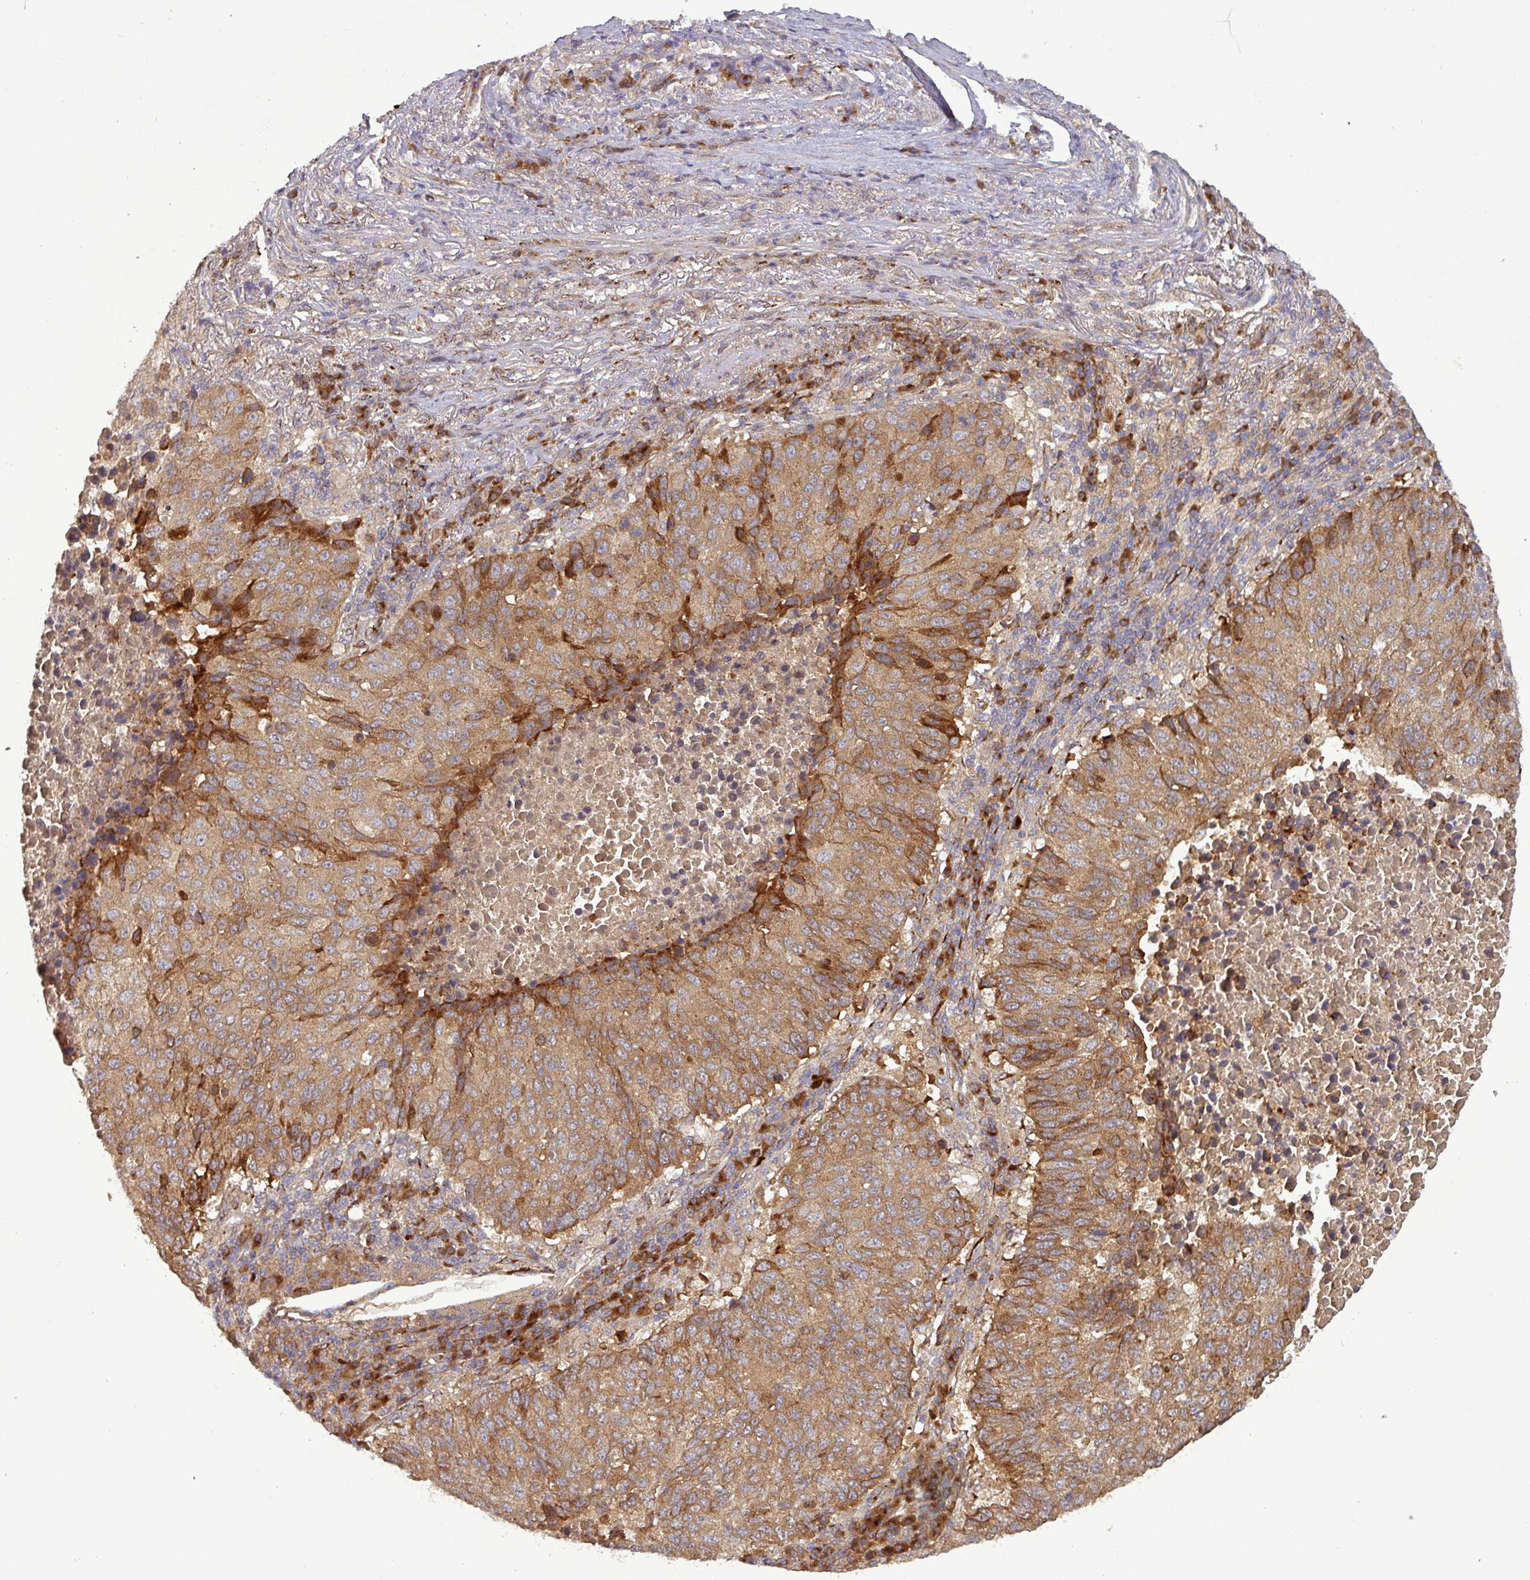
{"staining": {"intensity": "moderate", "quantity": ">75%", "location": "cytoplasmic/membranous"}, "tissue": "lung cancer", "cell_type": "Tumor cells", "image_type": "cancer", "snomed": [{"axis": "morphology", "description": "Squamous cell carcinoma, NOS"}, {"axis": "topography", "description": "Lung"}], "caption": "Immunohistochemistry image of lung cancer stained for a protein (brown), which reveals medium levels of moderate cytoplasmic/membranous positivity in approximately >75% of tumor cells.", "gene": "ART1", "patient": {"sex": "male", "age": 73}}